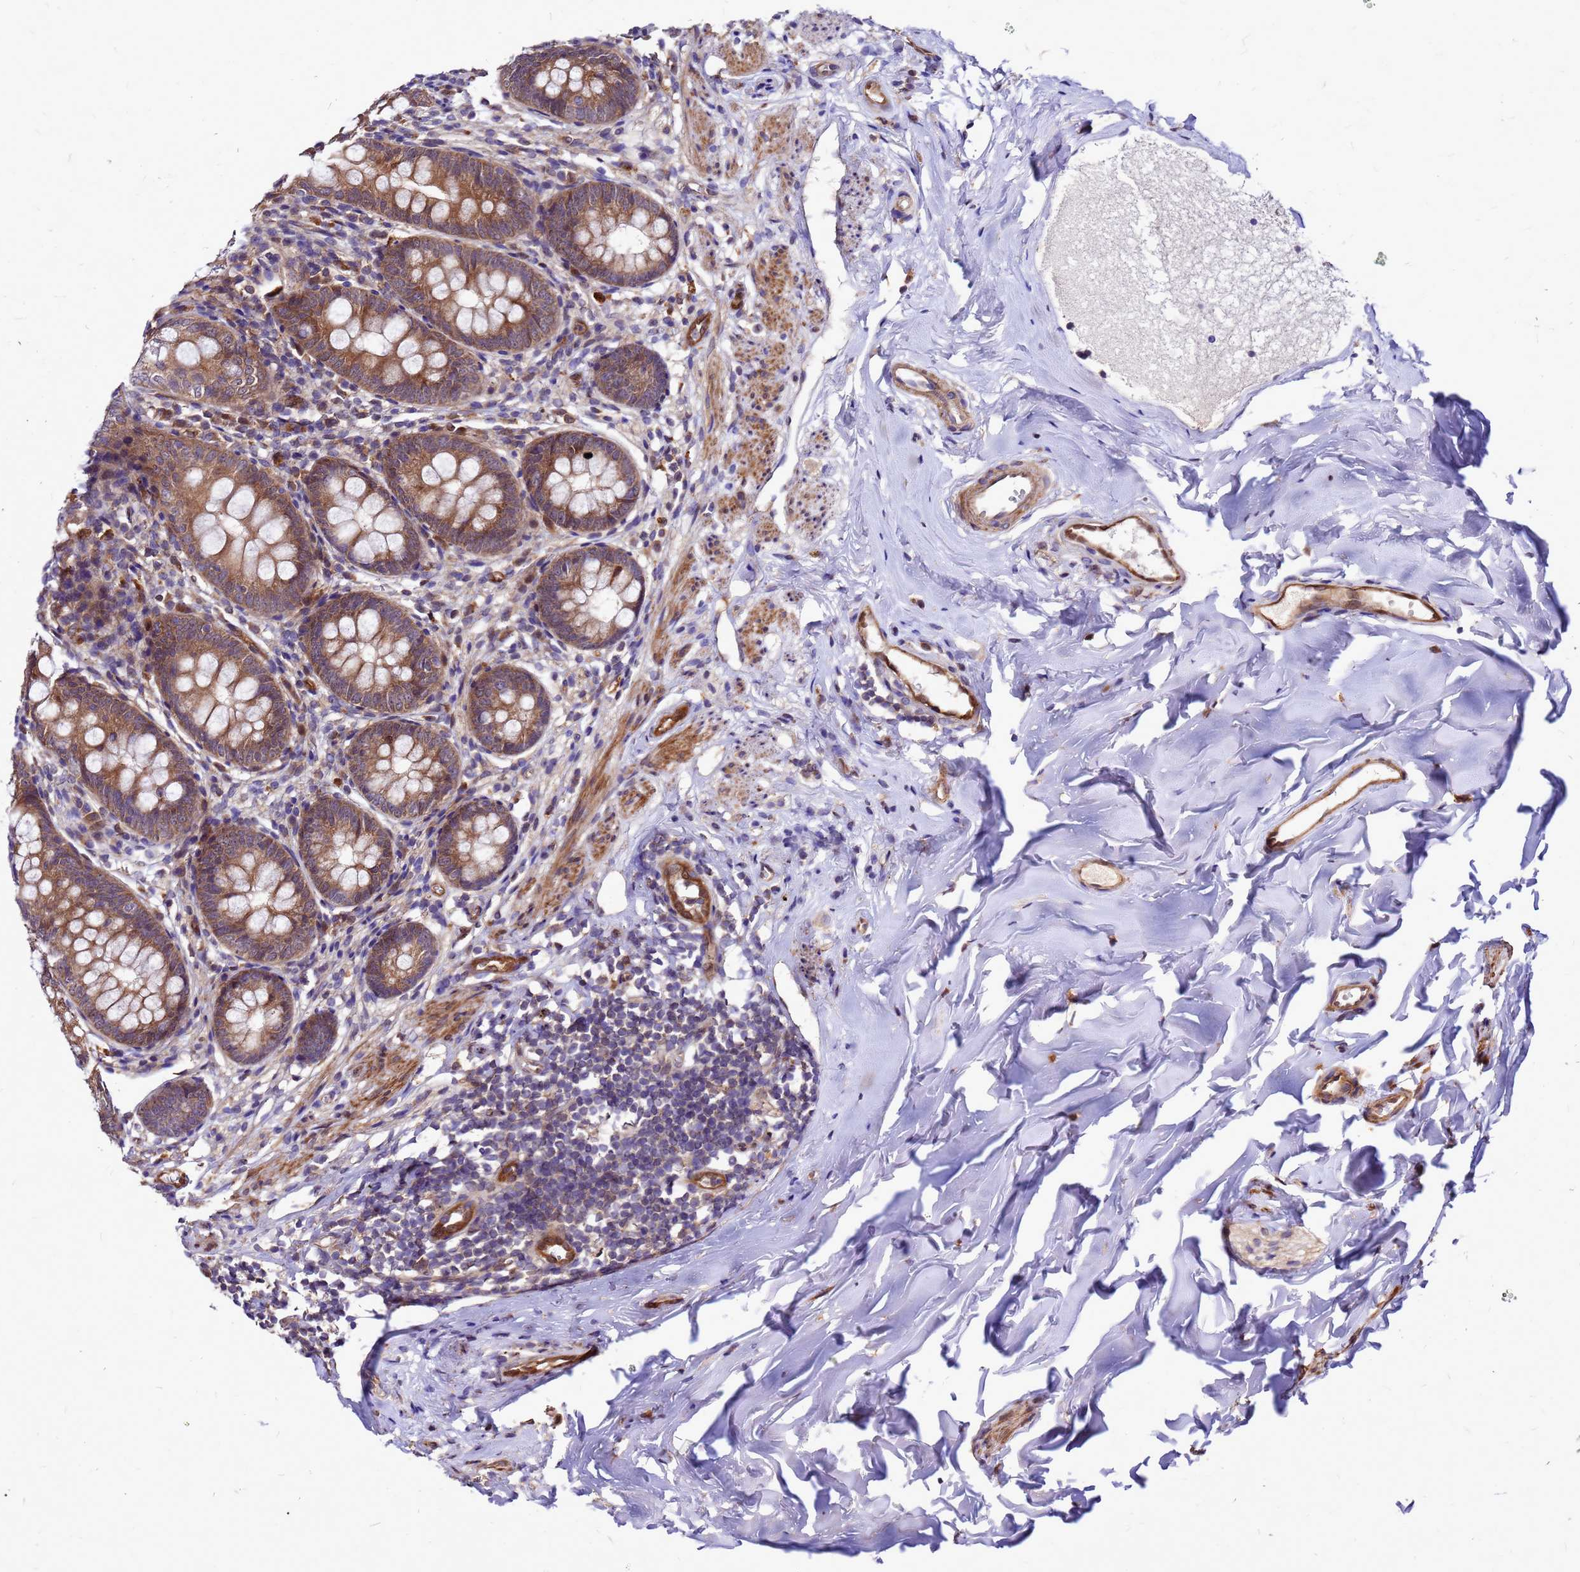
{"staining": {"intensity": "moderate", "quantity": ">75%", "location": "cytoplasmic/membranous"}, "tissue": "appendix", "cell_type": "Glandular cells", "image_type": "normal", "snomed": [{"axis": "morphology", "description": "Normal tissue, NOS"}, {"axis": "topography", "description": "Appendix"}], "caption": "Protein staining of unremarkable appendix shows moderate cytoplasmic/membranous positivity in approximately >75% of glandular cells.", "gene": "DUSP23", "patient": {"sex": "female", "age": 51}}